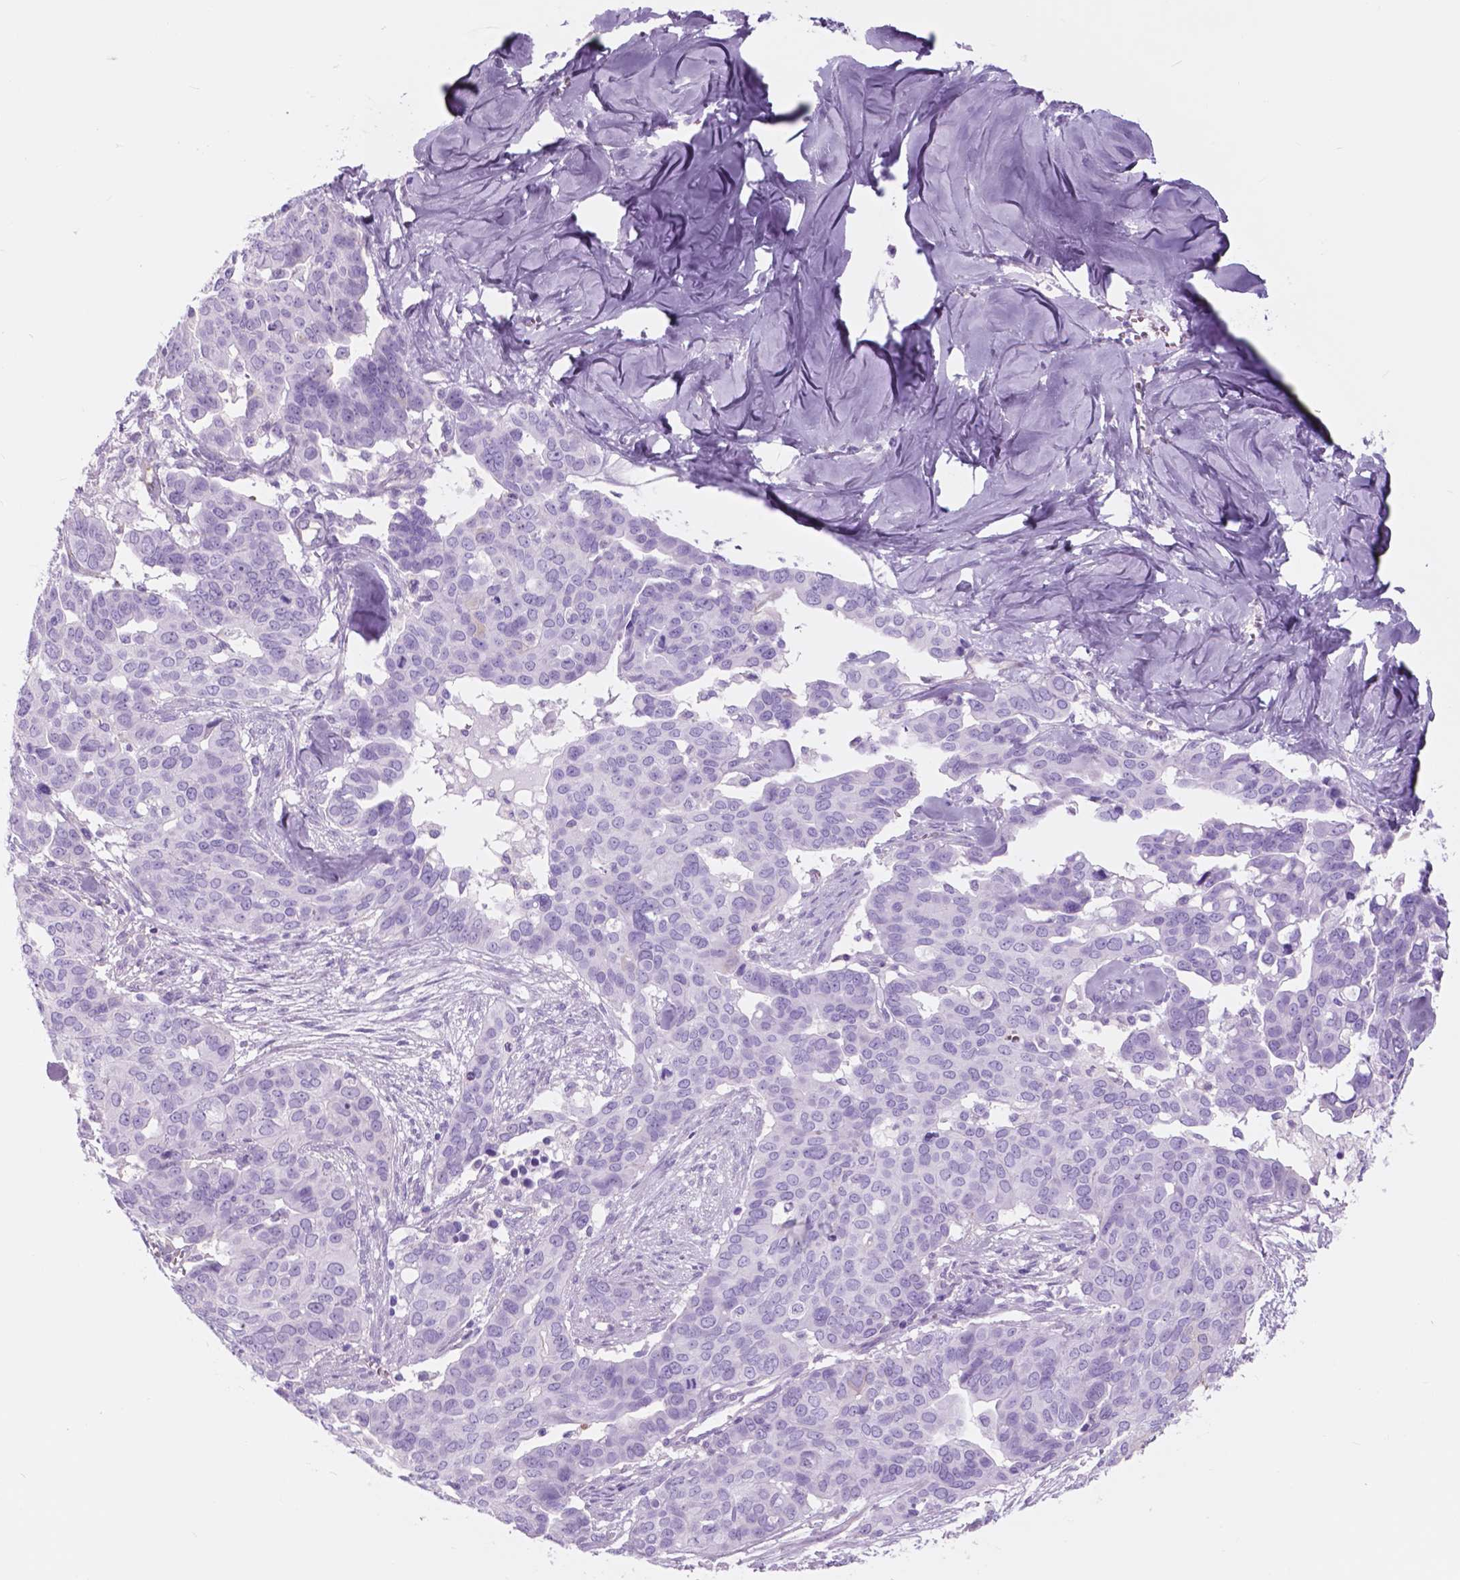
{"staining": {"intensity": "negative", "quantity": "none", "location": "none"}, "tissue": "ovarian cancer", "cell_type": "Tumor cells", "image_type": "cancer", "snomed": [{"axis": "morphology", "description": "Carcinoma, endometroid"}, {"axis": "topography", "description": "Ovary"}], "caption": "Immunohistochemistry photomicrograph of neoplastic tissue: human endometroid carcinoma (ovarian) stained with DAB (3,3'-diaminobenzidine) exhibits no significant protein positivity in tumor cells. (DAB immunohistochemistry (IHC), high magnification).", "gene": "FXYD2", "patient": {"sex": "female", "age": 78}}